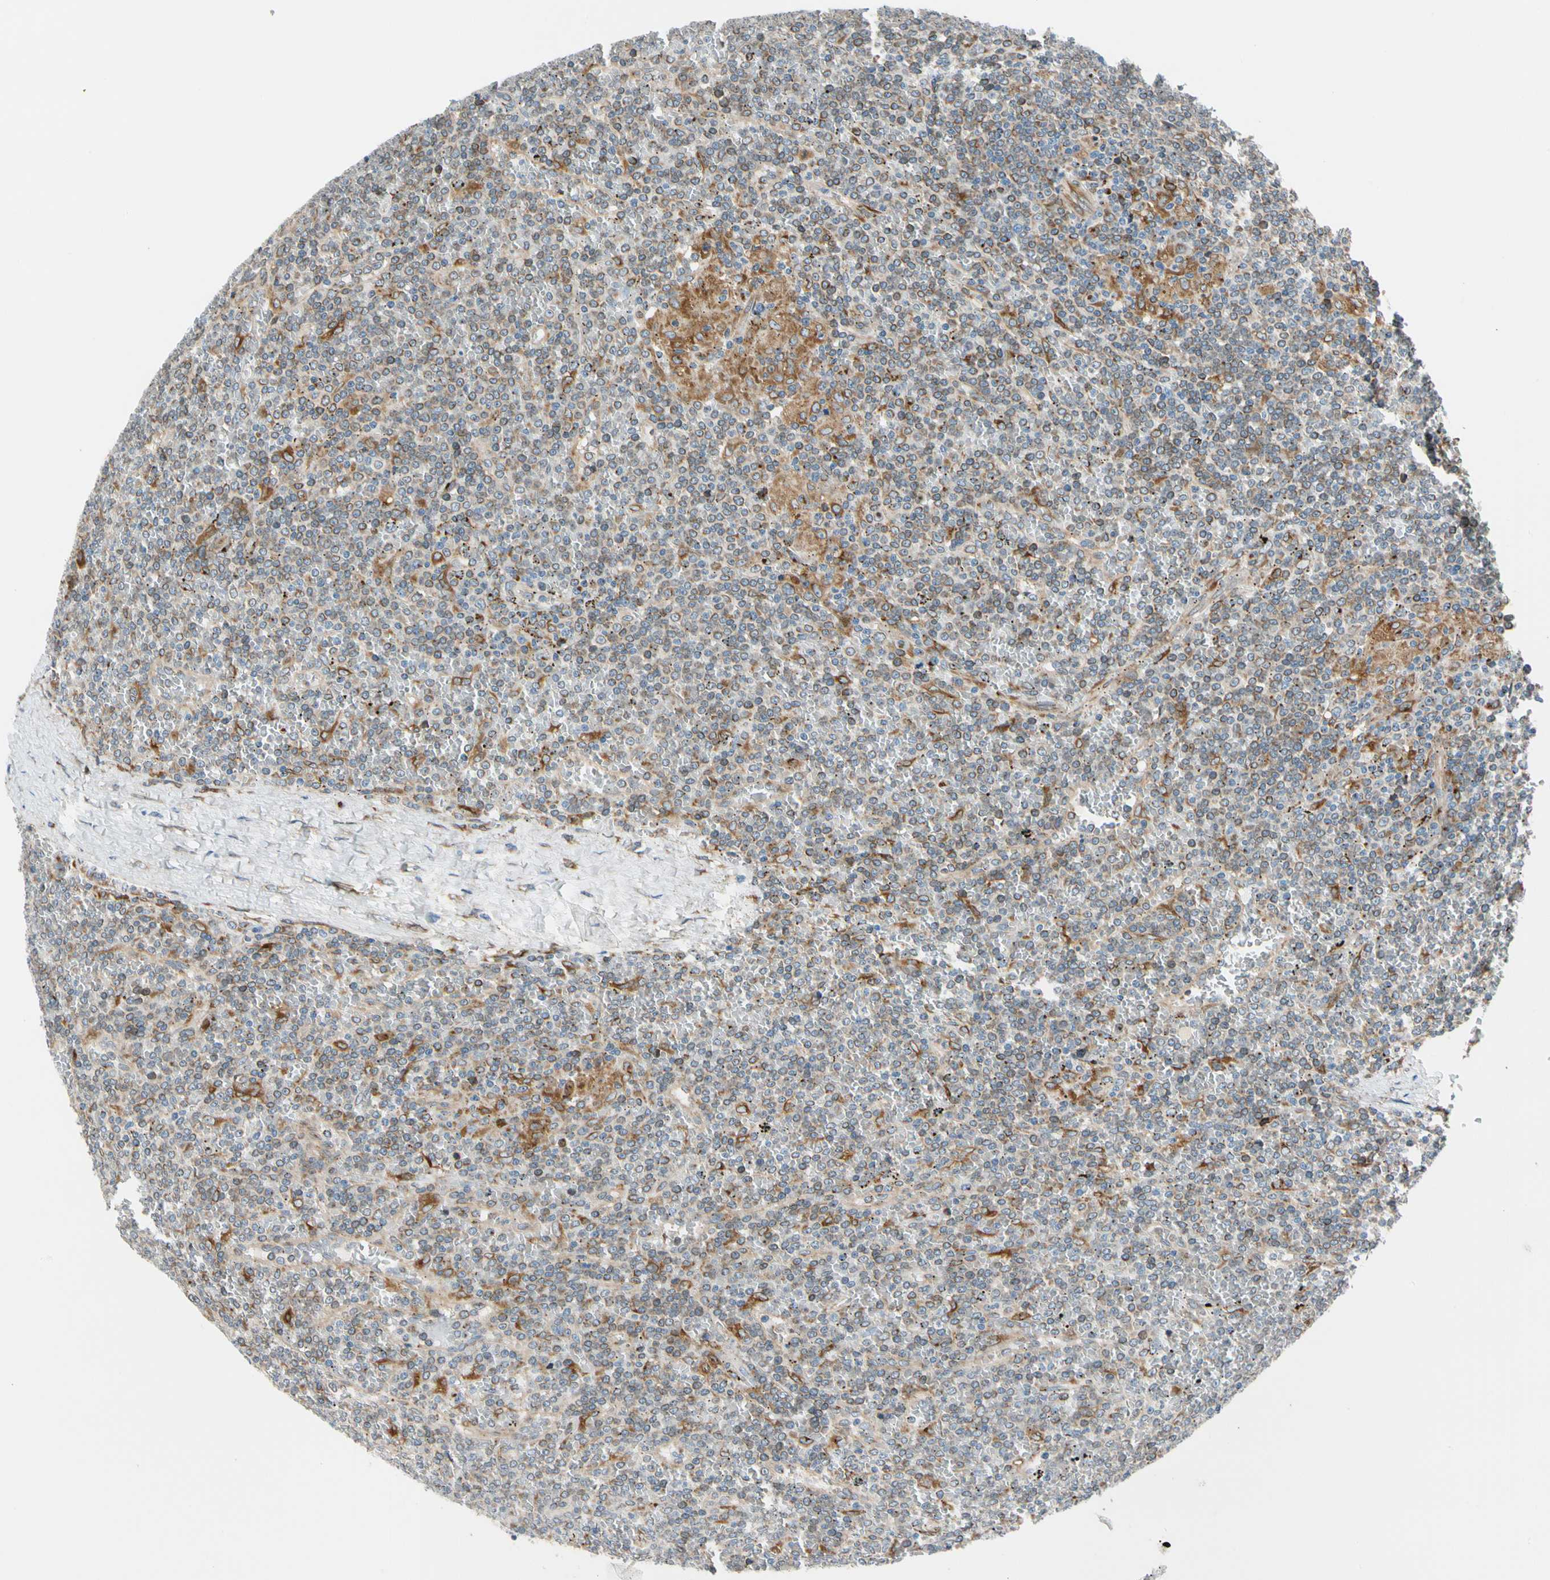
{"staining": {"intensity": "moderate", "quantity": "<25%", "location": "cytoplasmic/membranous"}, "tissue": "lymphoma", "cell_type": "Tumor cells", "image_type": "cancer", "snomed": [{"axis": "morphology", "description": "Malignant lymphoma, non-Hodgkin's type, Low grade"}, {"axis": "topography", "description": "Spleen"}], "caption": "An immunohistochemistry photomicrograph of tumor tissue is shown. Protein staining in brown shows moderate cytoplasmic/membranous positivity in low-grade malignant lymphoma, non-Hodgkin's type within tumor cells.", "gene": "NUCB1", "patient": {"sex": "female", "age": 19}}